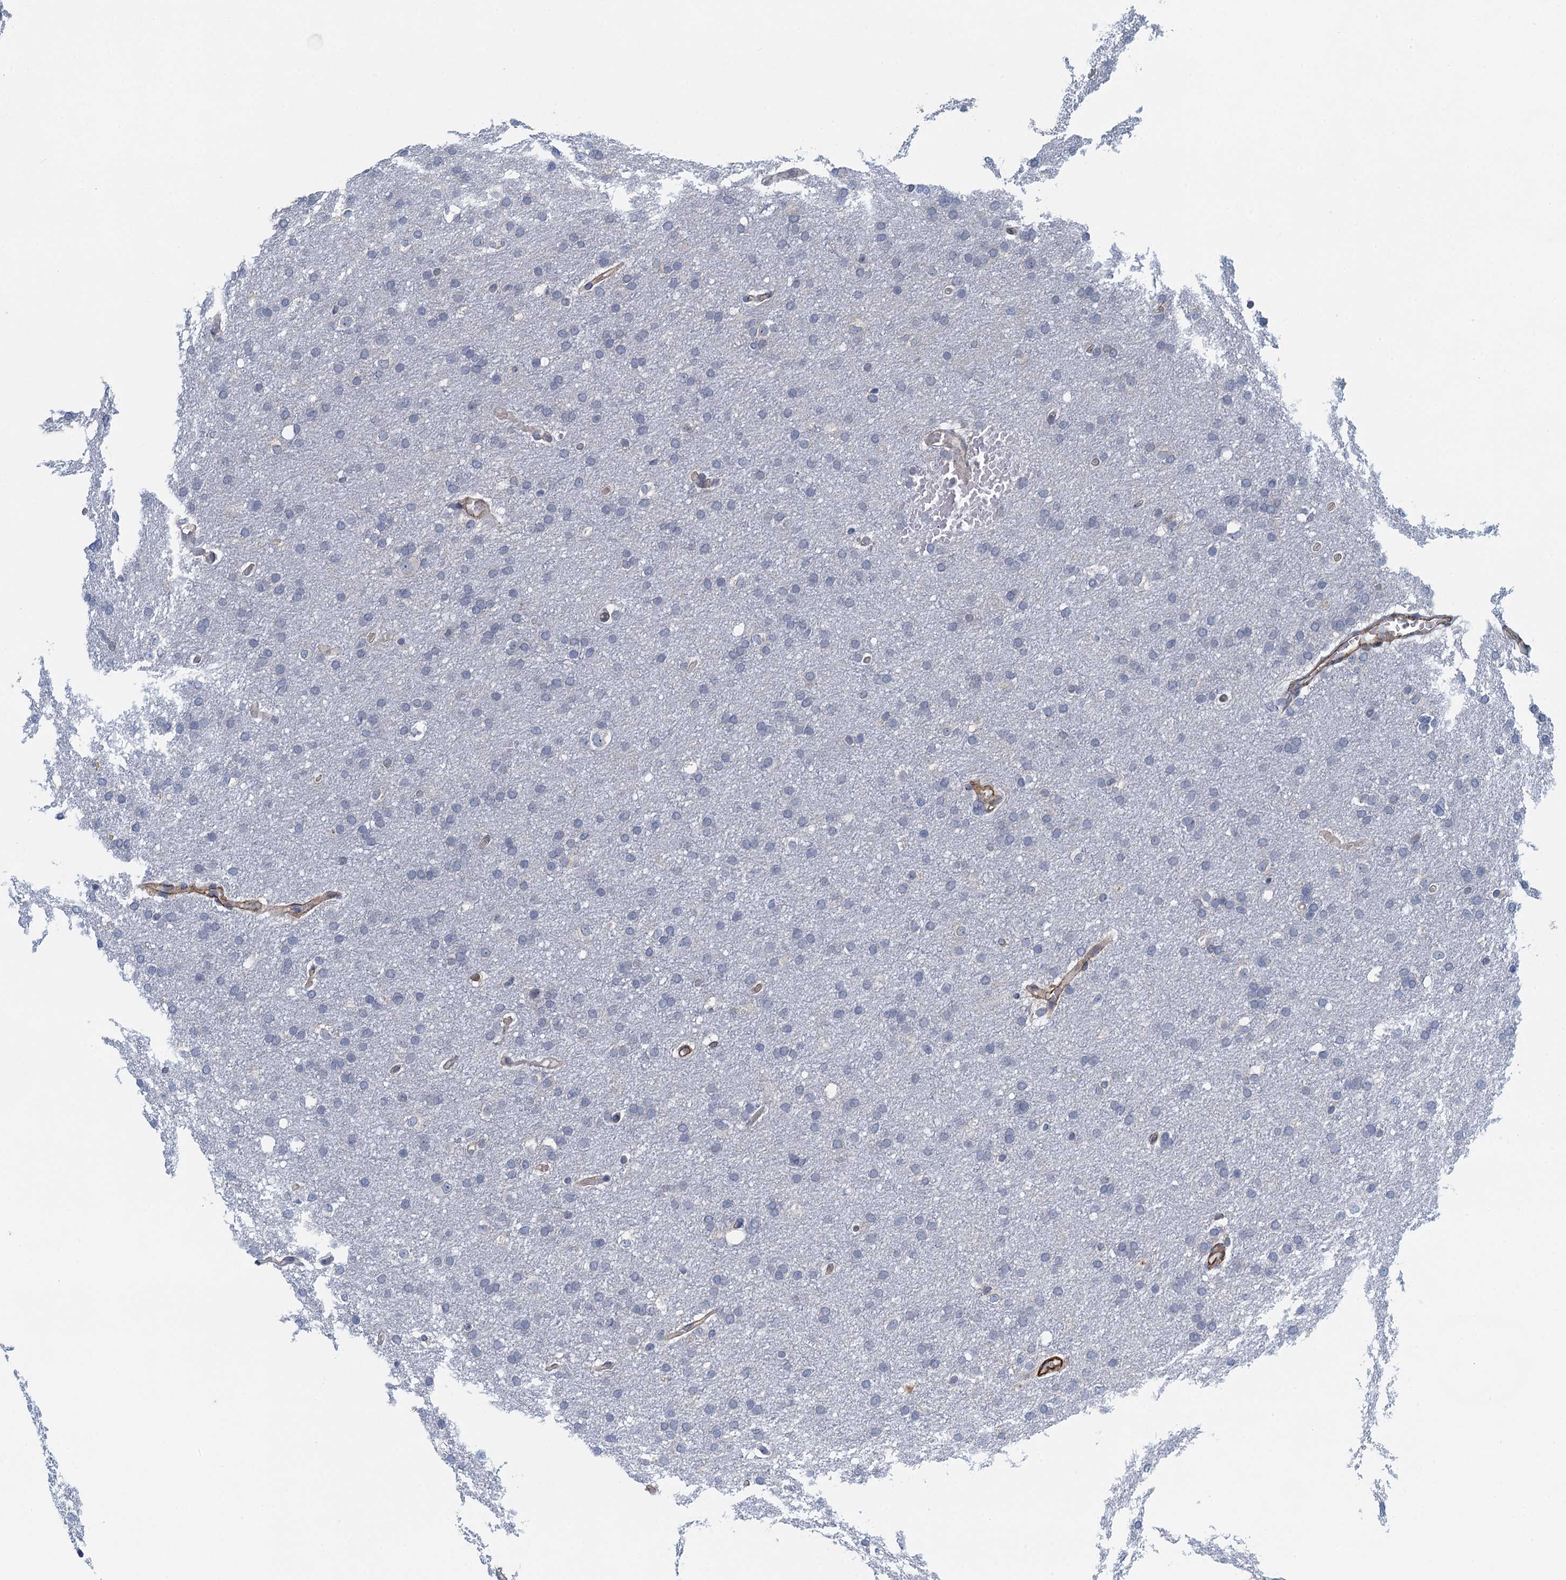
{"staining": {"intensity": "negative", "quantity": "none", "location": "none"}, "tissue": "glioma", "cell_type": "Tumor cells", "image_type": "cancer", "snomed": [{"axis": "morphology", "description": "Glioma, malignant, High grade"}, {"axis": "topography", "description": "Cerebral cortex"}], "caption": "Human glioma stained for a protein using IHC exhibits no staining in tumor cells.", "gene": "ALG2", "patient": {"sex": "female", "age": 36}}